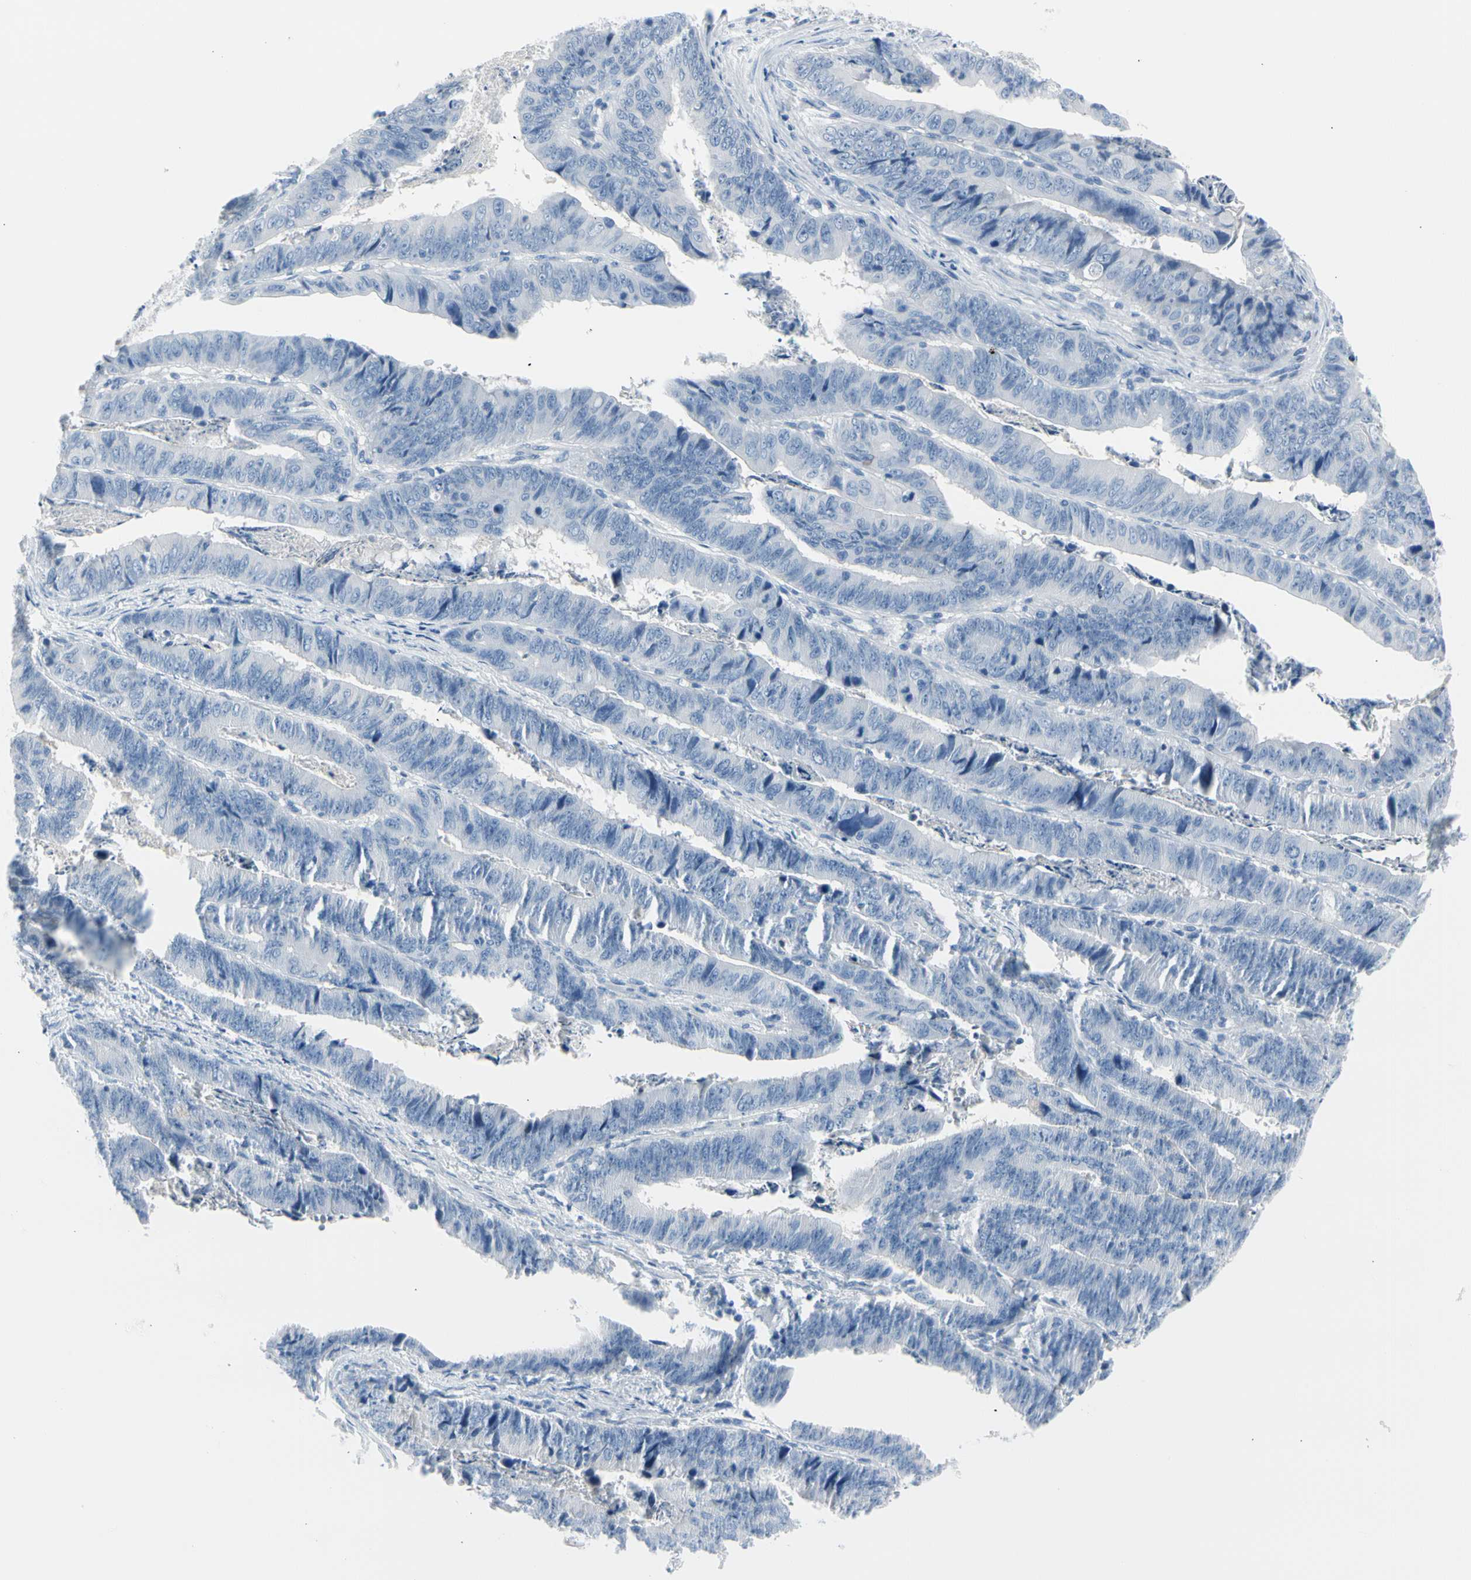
{"staining": {"intensity": "negative", "quantity": "none", "location": "none"}, "tissue": "stomach cancer", "cell_type": "Tumor cells", "image_type": "cancer", "snomed": [{"axis": "morphology", "description": "Adenocarcinoma, NOS"}, {"axis": "topography", "description": "Stomach, lower"}], "caption": "The immunohistochemistry (IHC) image has no significant positivity in tumor cells of stomach cancer (adenocarcinoma) tissue. The staining was performed using DAB to visualize the protein expression in brown, while the nuclei were stained in blue with hematoxylin (Magnification: 20x).", "gene": "TPO", "patient": {"sex": "male", "age": 77}}